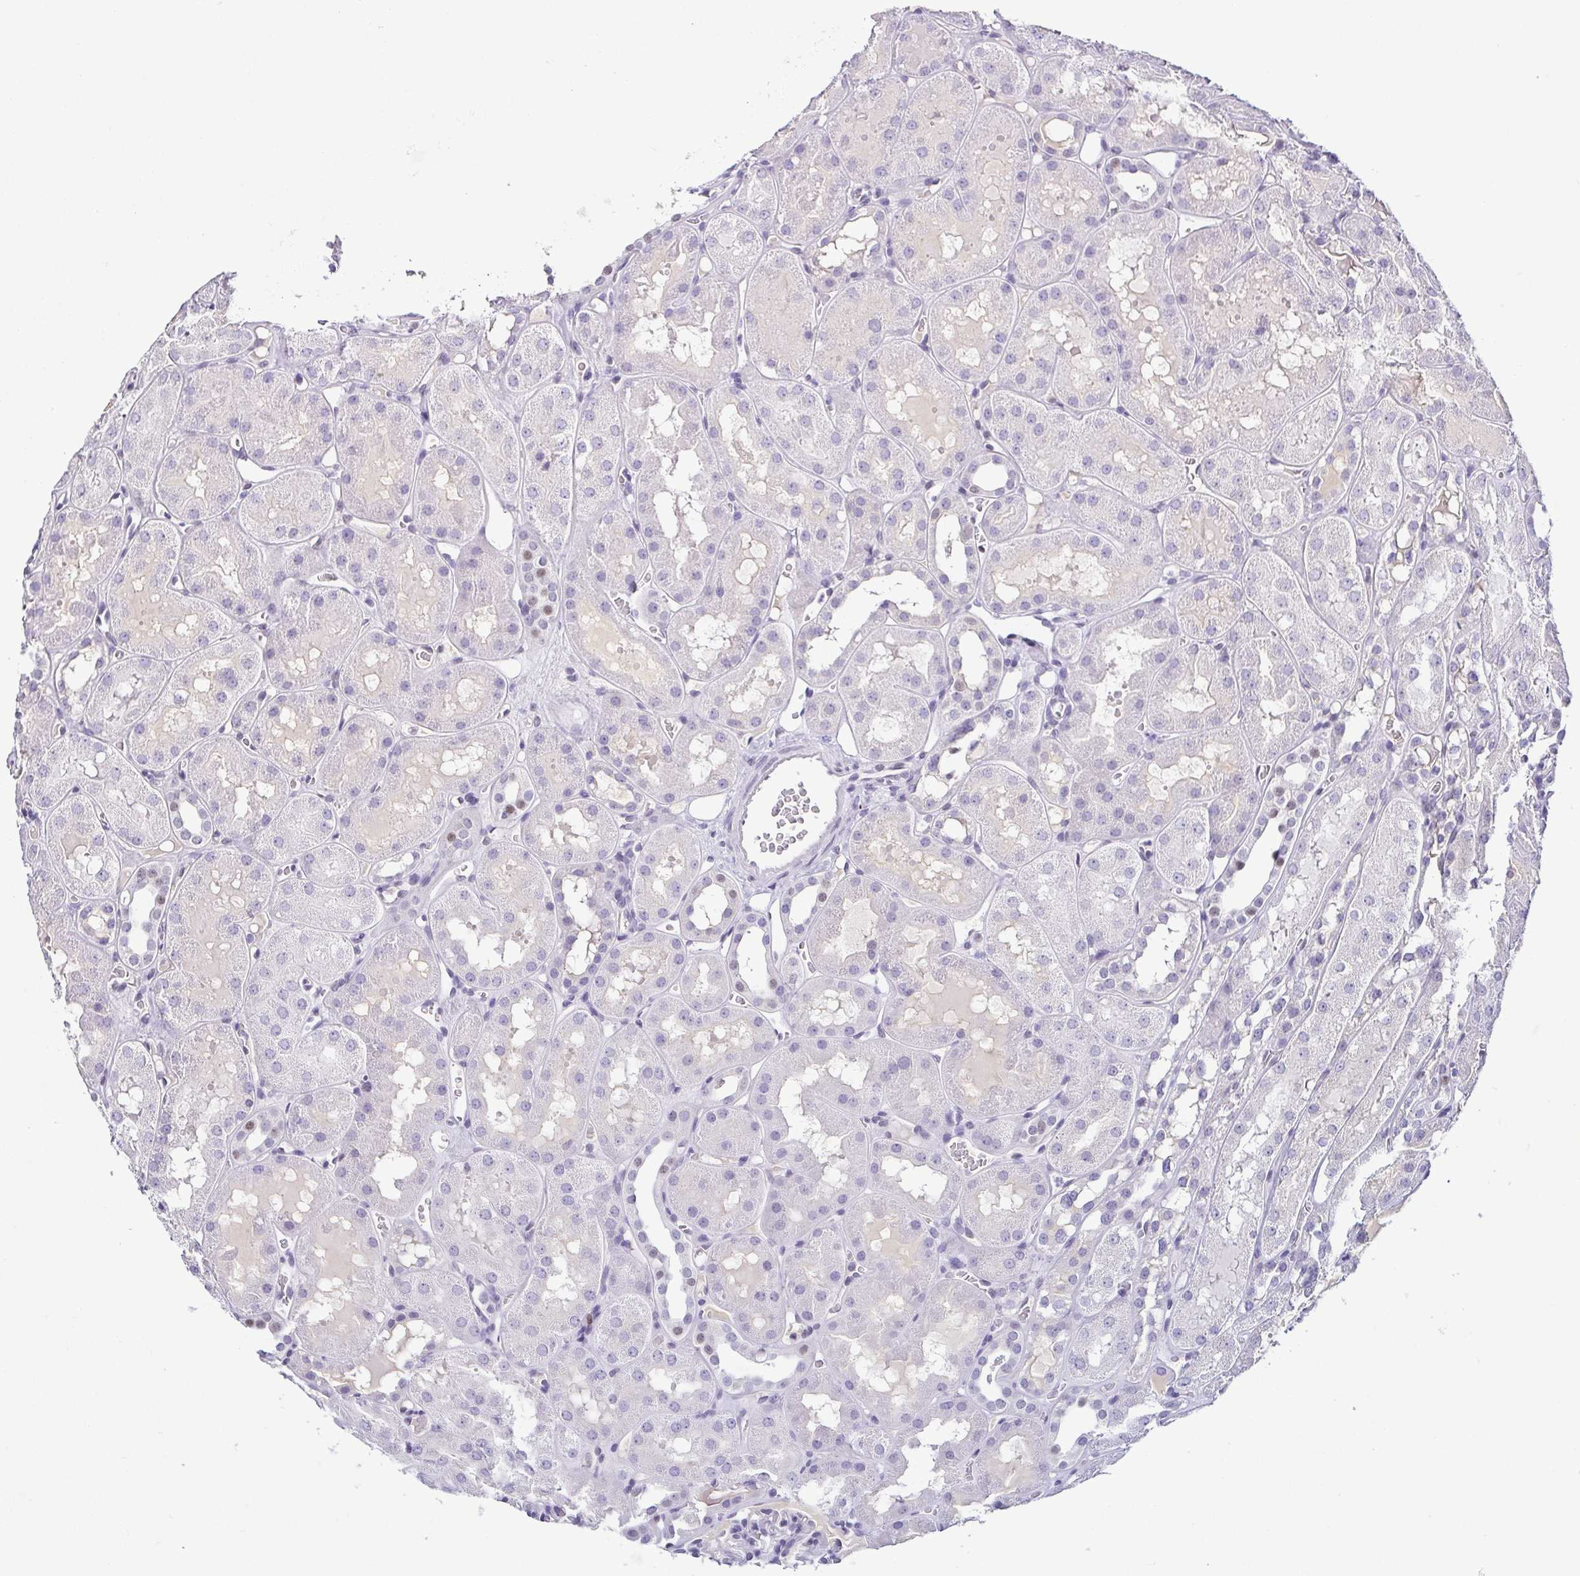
{"staining": {"intensity": "negative", "quantity": "none", "location": "none"}, "tissue": "kidney", "cell_type": "Cells in glomeruli", "image_type": "normal", "snomed": [{"axis": "morphology", "description": "Normal tissue, NOS"}, {"axis": "topography", "description": "Kidney"}, {"axis": "topography", "description": "Urinary bladder"}], "caption": "The immunohistochemistry image has no significant positivity in cells in glomeruli of kidney. (Stains: DAB (3,3'-diaminobenzidine) immunohistochemistry with hematoxylin counter stain, Microscopy: brightfield microscopy at high magnification).", "gene": "TCF3", "patient": {"sex": "male", "age": 16}}